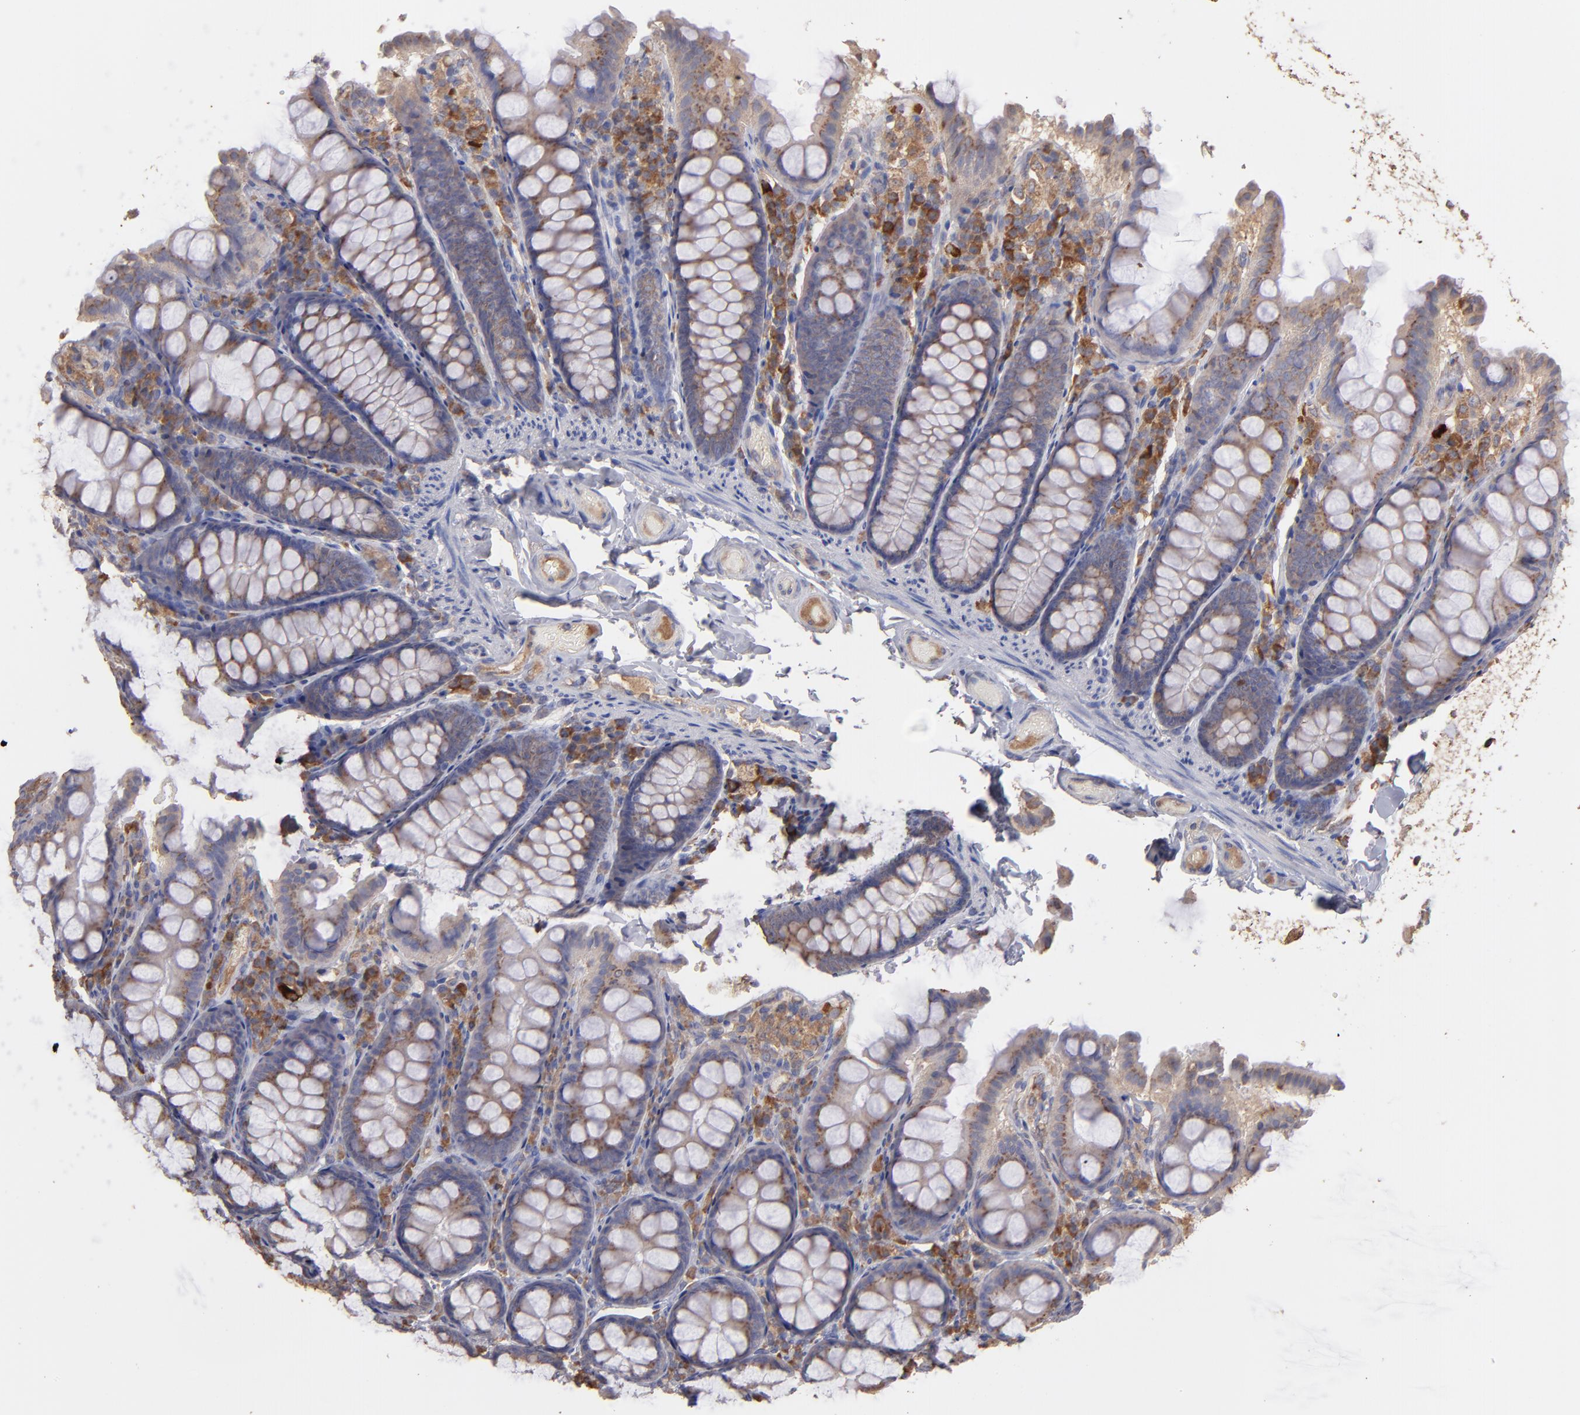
{"staining": {"intensity": "moderate", "quantity": "<25%", "location": "cytoplasmic/membranous"}, "tissue": "colon", "cell_type": "Endothelial cells", "image_type": "normal", "snomed": [{"axis": "morphology", "description": "Normal tissue, NOS"}, {"axis": "topography", "description": "Colon"}], "caption": "Immunohistochemistry (IHC) micrograph of benign colon stained for a protein (brown), which exhibits low levels of moderate cytoplasmic/membranous staining in approximately <25% of endothelial cells.", "gene": "NFKBIE", "patient": {"sex": "female", "age": 61}}